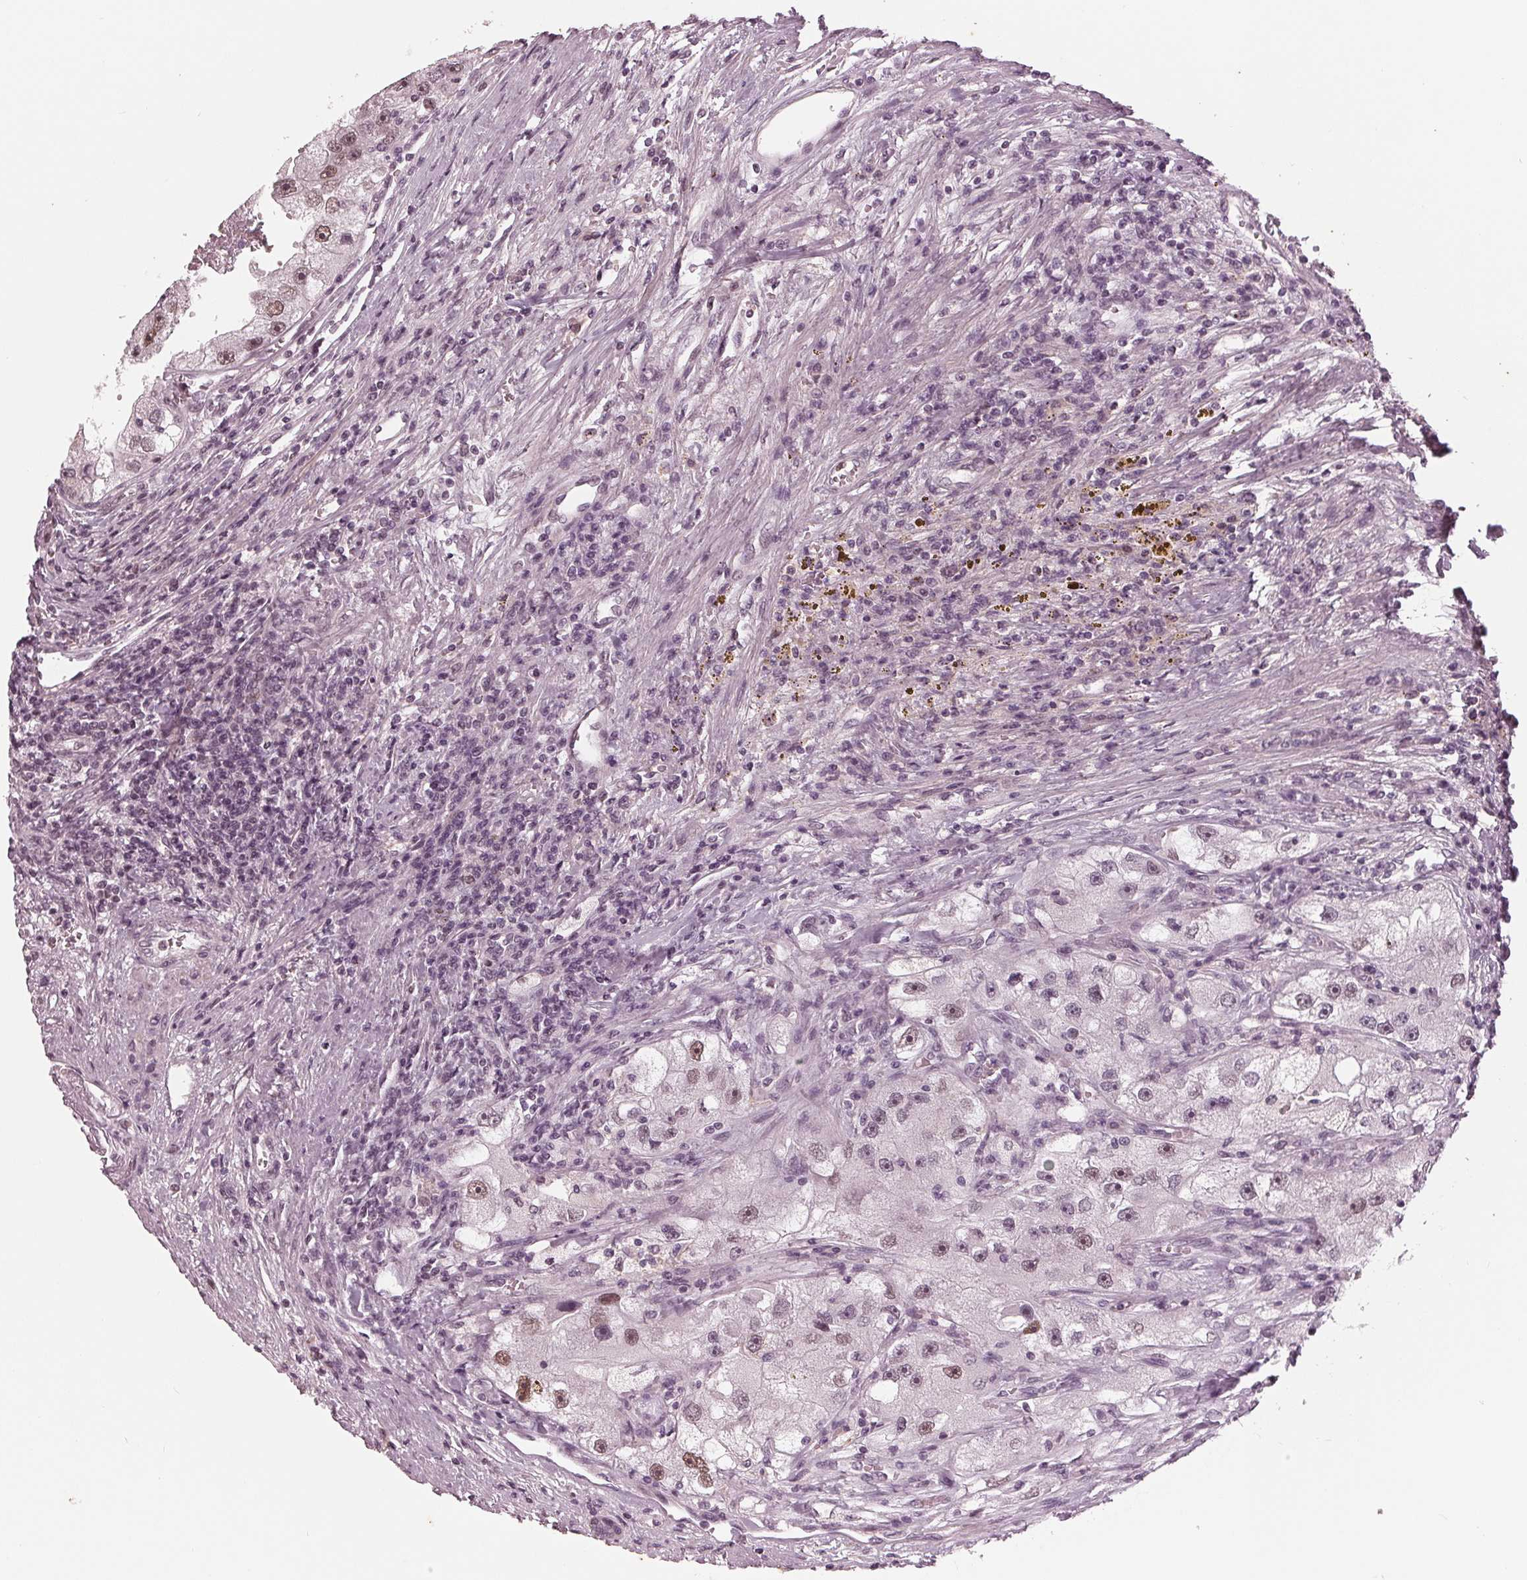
{"staining": {"intensity": "moderate", "quantity": "<25%", "location": "nuclear"}, "tissue": "renal cancer", "cell_type": "Tumor cells", "image_type": "cancer", "snomed": [{"axis": "morphology", "description": "Adenocarcinoma, NOS"}, {"axis": "topography", "description": "Kidney"}], "caption": "IHC of renal cancer (adenocarcinoma) demonstrates low levels of moderate nuclear staining in about <25% of tumor cells.", "gene": "DNMT3L", "patient": {"sex": "male", "age": 63}}